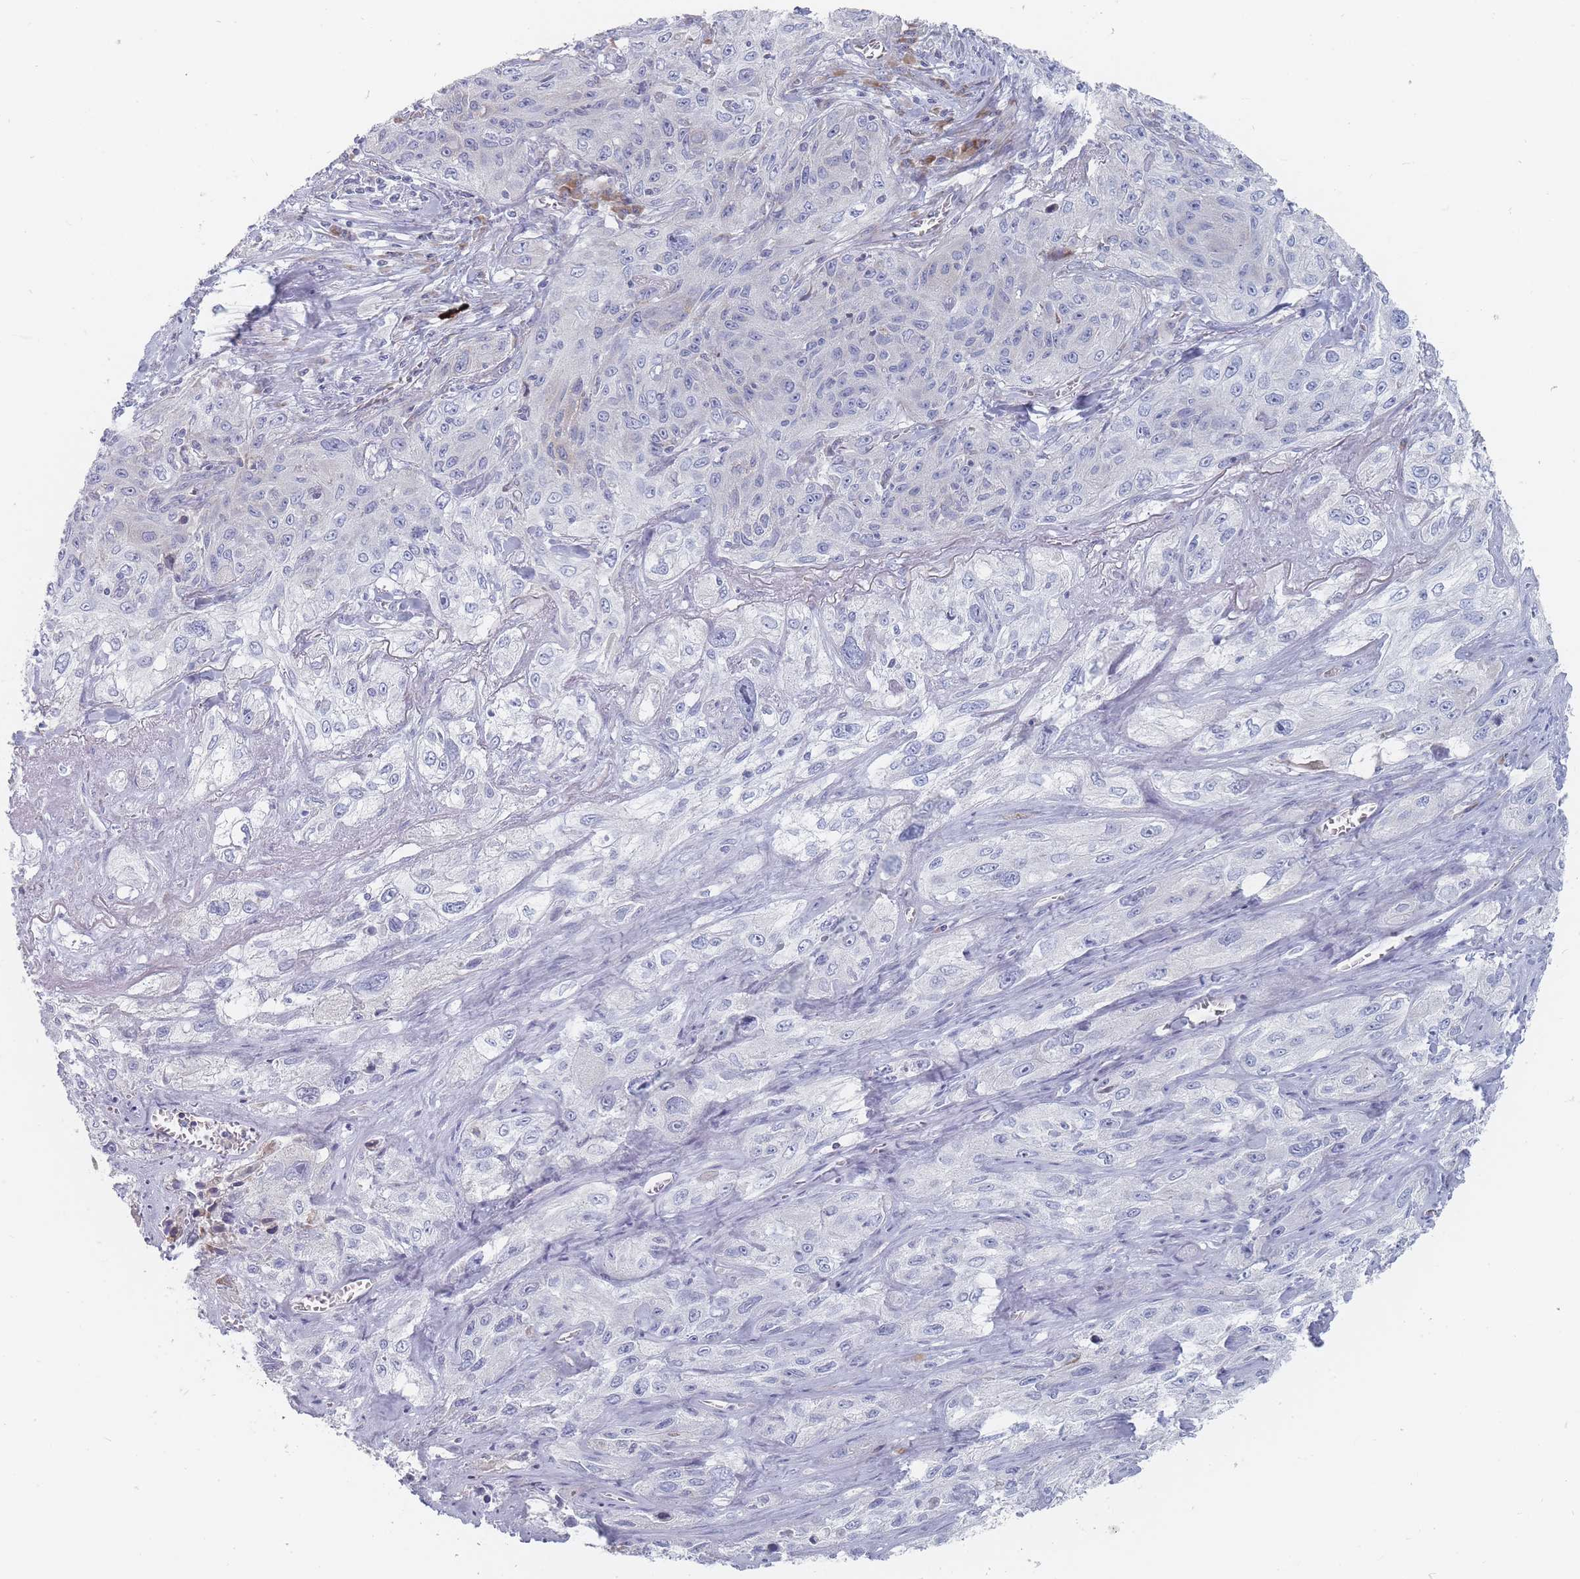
{"staining": {"intensity": "negative", "quantity": "none", "location": "none"}, "tissue": "lung cancer", "cell_type": "Tumor cells", "image_type": "cancer", "snomed": [{"axis": "morphology", "description": "Squamous cell carcinoma, NOS"}, {"axis": "topography", "description": "Lung"}], "caption": "The micrograph shows no significant positivity in tumor cells of lung squamous cell carcinoma.", "gene": "SPATS1", "patient": {"sex": "female", "age": 69}}